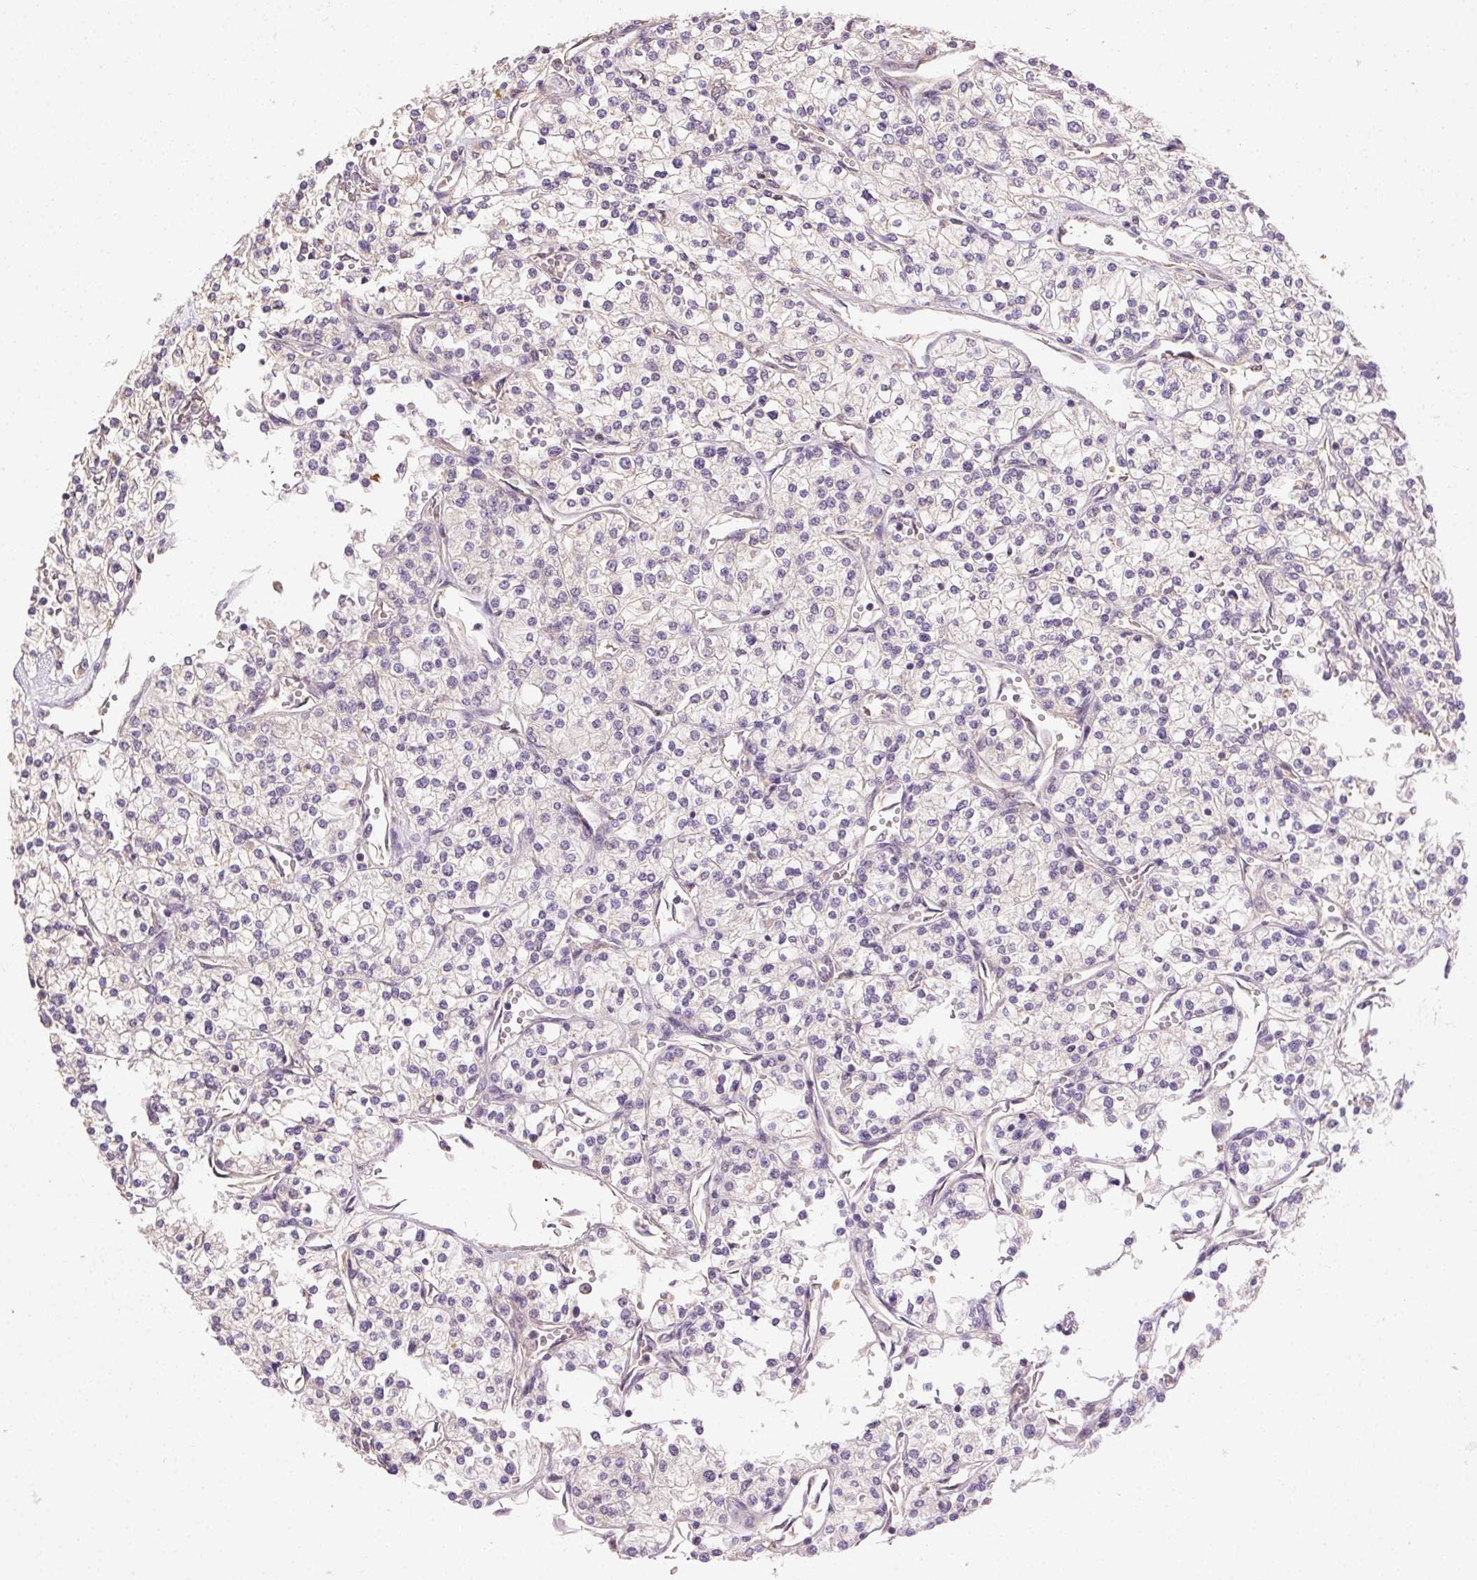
{"staining": {"intensity": "negative", "quantity": "none", "location": "none"}, "tissue": "renal cancer", "cell_type": "Tumor cells", "image_type": "cancer", "snomed": [{"axis": "morphology", "description": "Adenocarcinoma, NOS"}, {"axis": "topography", "description": "Kidney"}], "caption": "This is an immunohistochemistry photomicrograph of human adenocarcinoma (renal). There is no positivity in tumor cells.", "gene": "BPIFB2", "patient": {"sex": "male", "age": 80}}